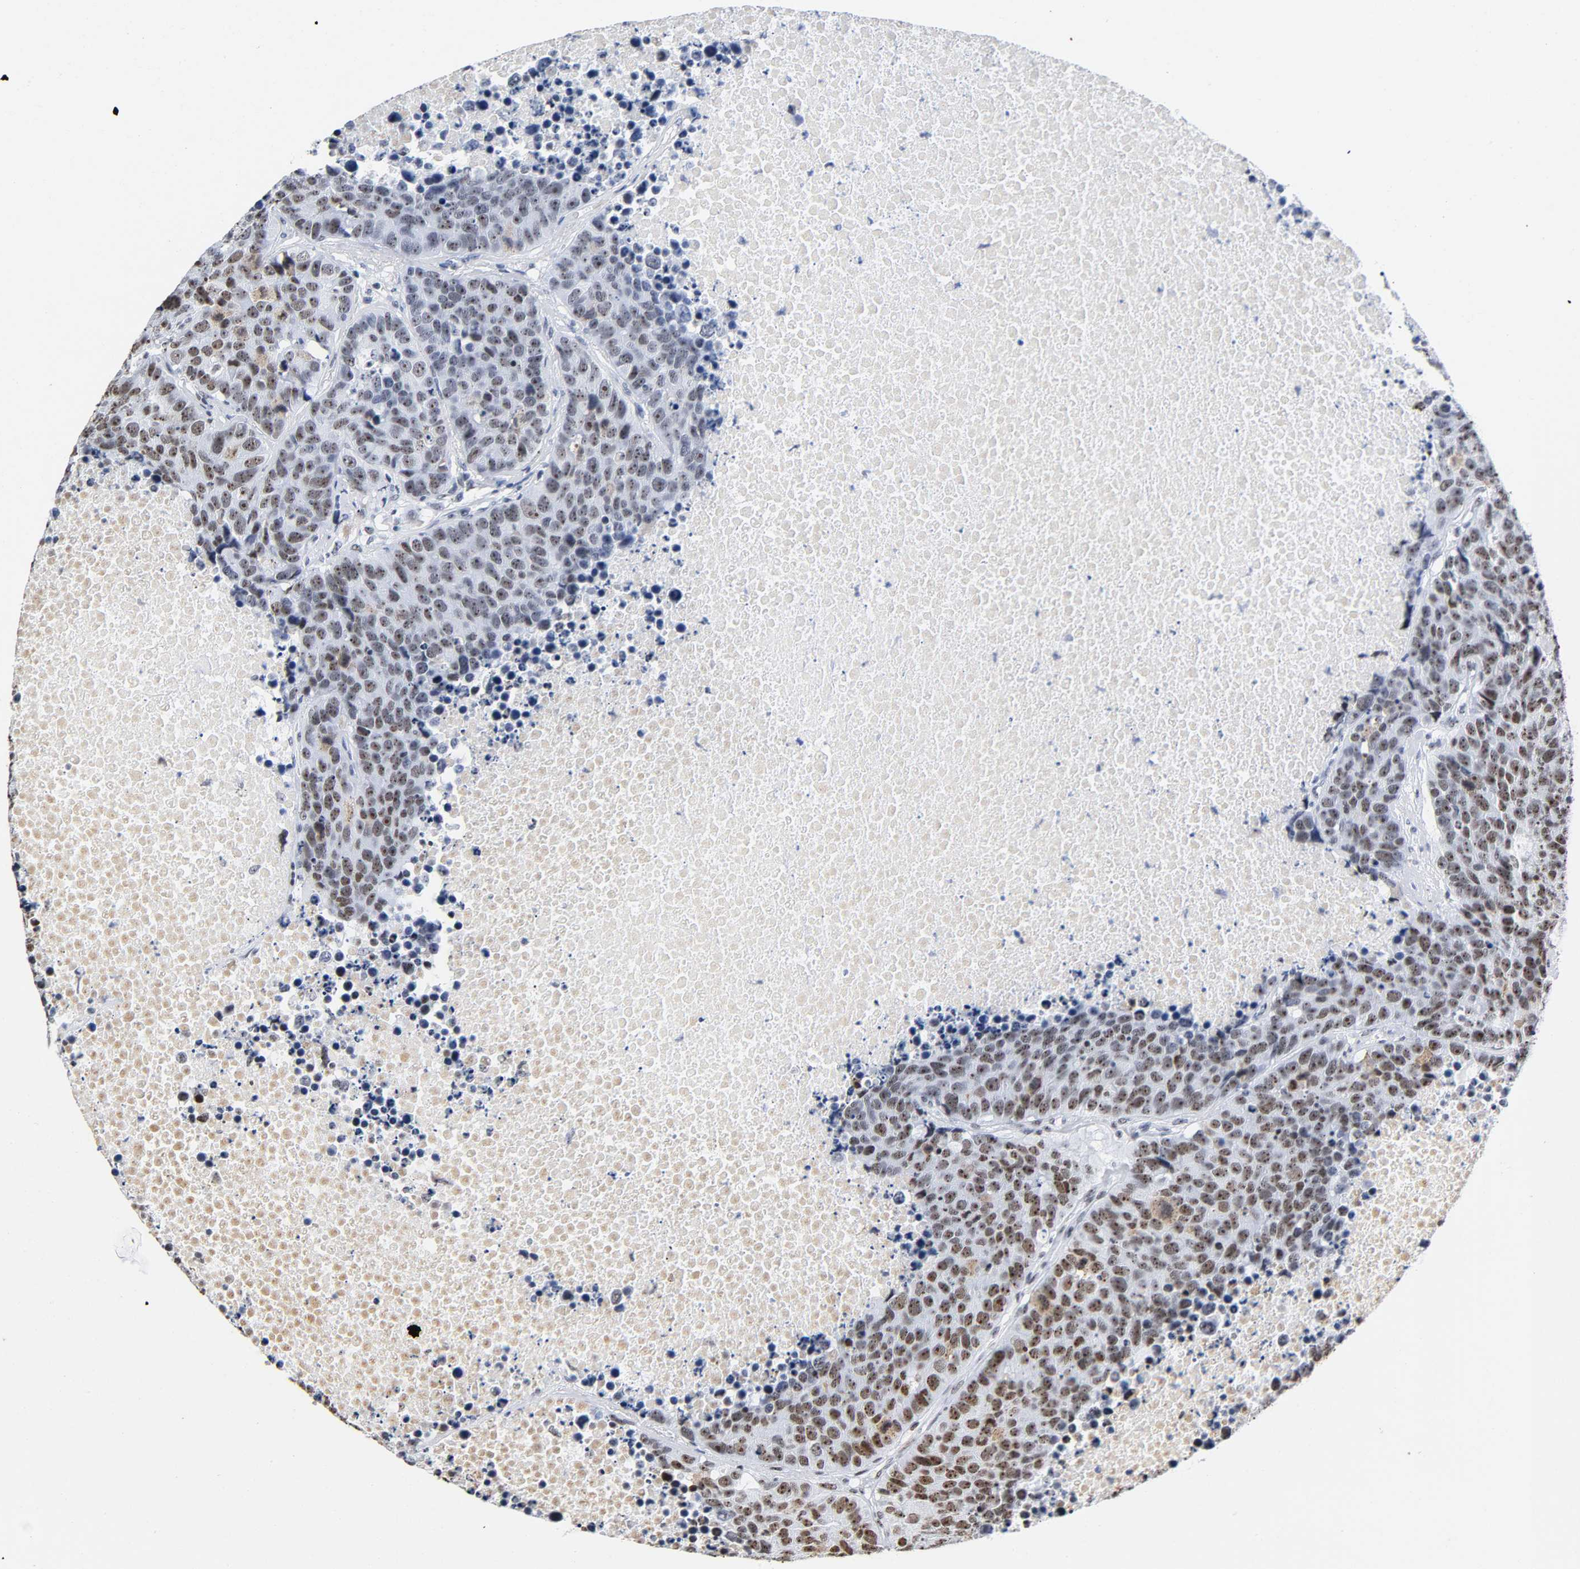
{"staining": {"intensity": "strong", "quantity": ">75%", "location": "nuclear"}, "tissue": "carcinoid", "cell_type": "Tumor cells", "image_type": "cancer", "snomed": [{"axis": "morphology", "description": "Carcinoid, malignant, NOS"}, {"axis": "topography", "description": "Lung"}], "caption": "Tumor cells display strong nuclear staining in about >75% of cells in malignant carcinoid. Nuclei are stained in blue.", "gene": "UBTF", "patient": {"sex": "male", "age": 60}}